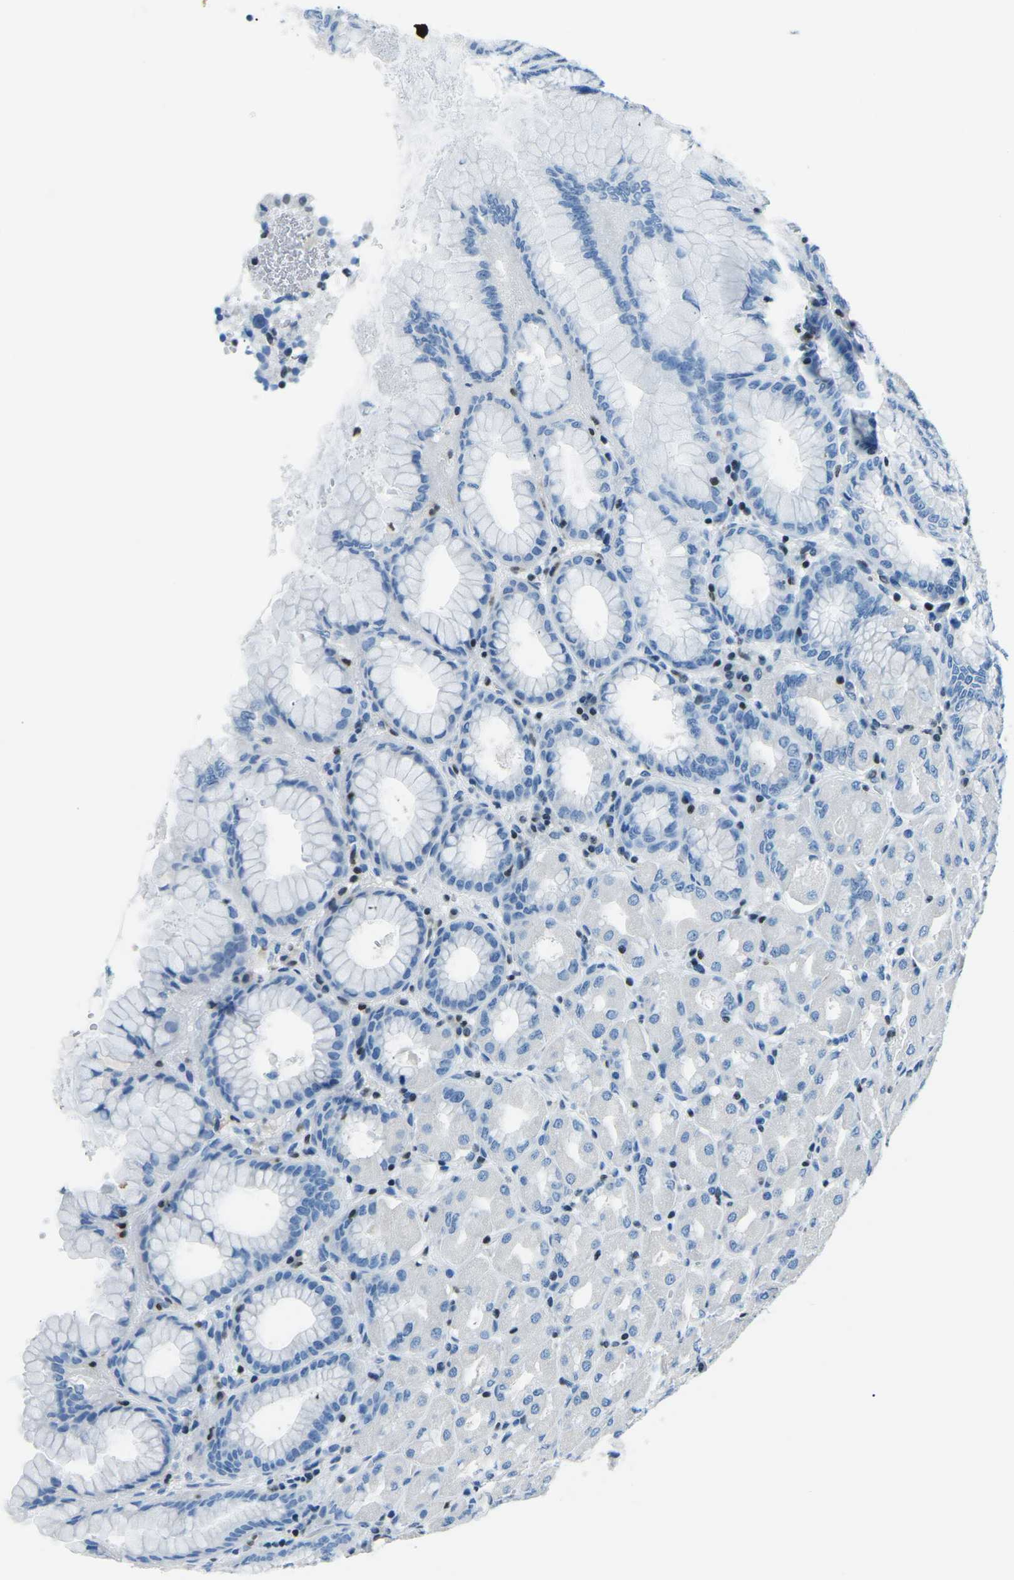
{"staining": {"intensity": "negative", "quantity": "none", "location": "none"}, "tissue": "stomach", "cell_type": "Glandular cells", "image_type": "normal", "snomed": [{"axis": "morphology", "description": "Normal tissue, NOS"}, {"axis": "topography", "description": "Stomach, upper"}], "caption": "Immunohistochemistry (IHC) of normal stomach reveals no staining in glandular cells.", "gene": "CELF2", "patient": {"sex": "female", "age": 56}}